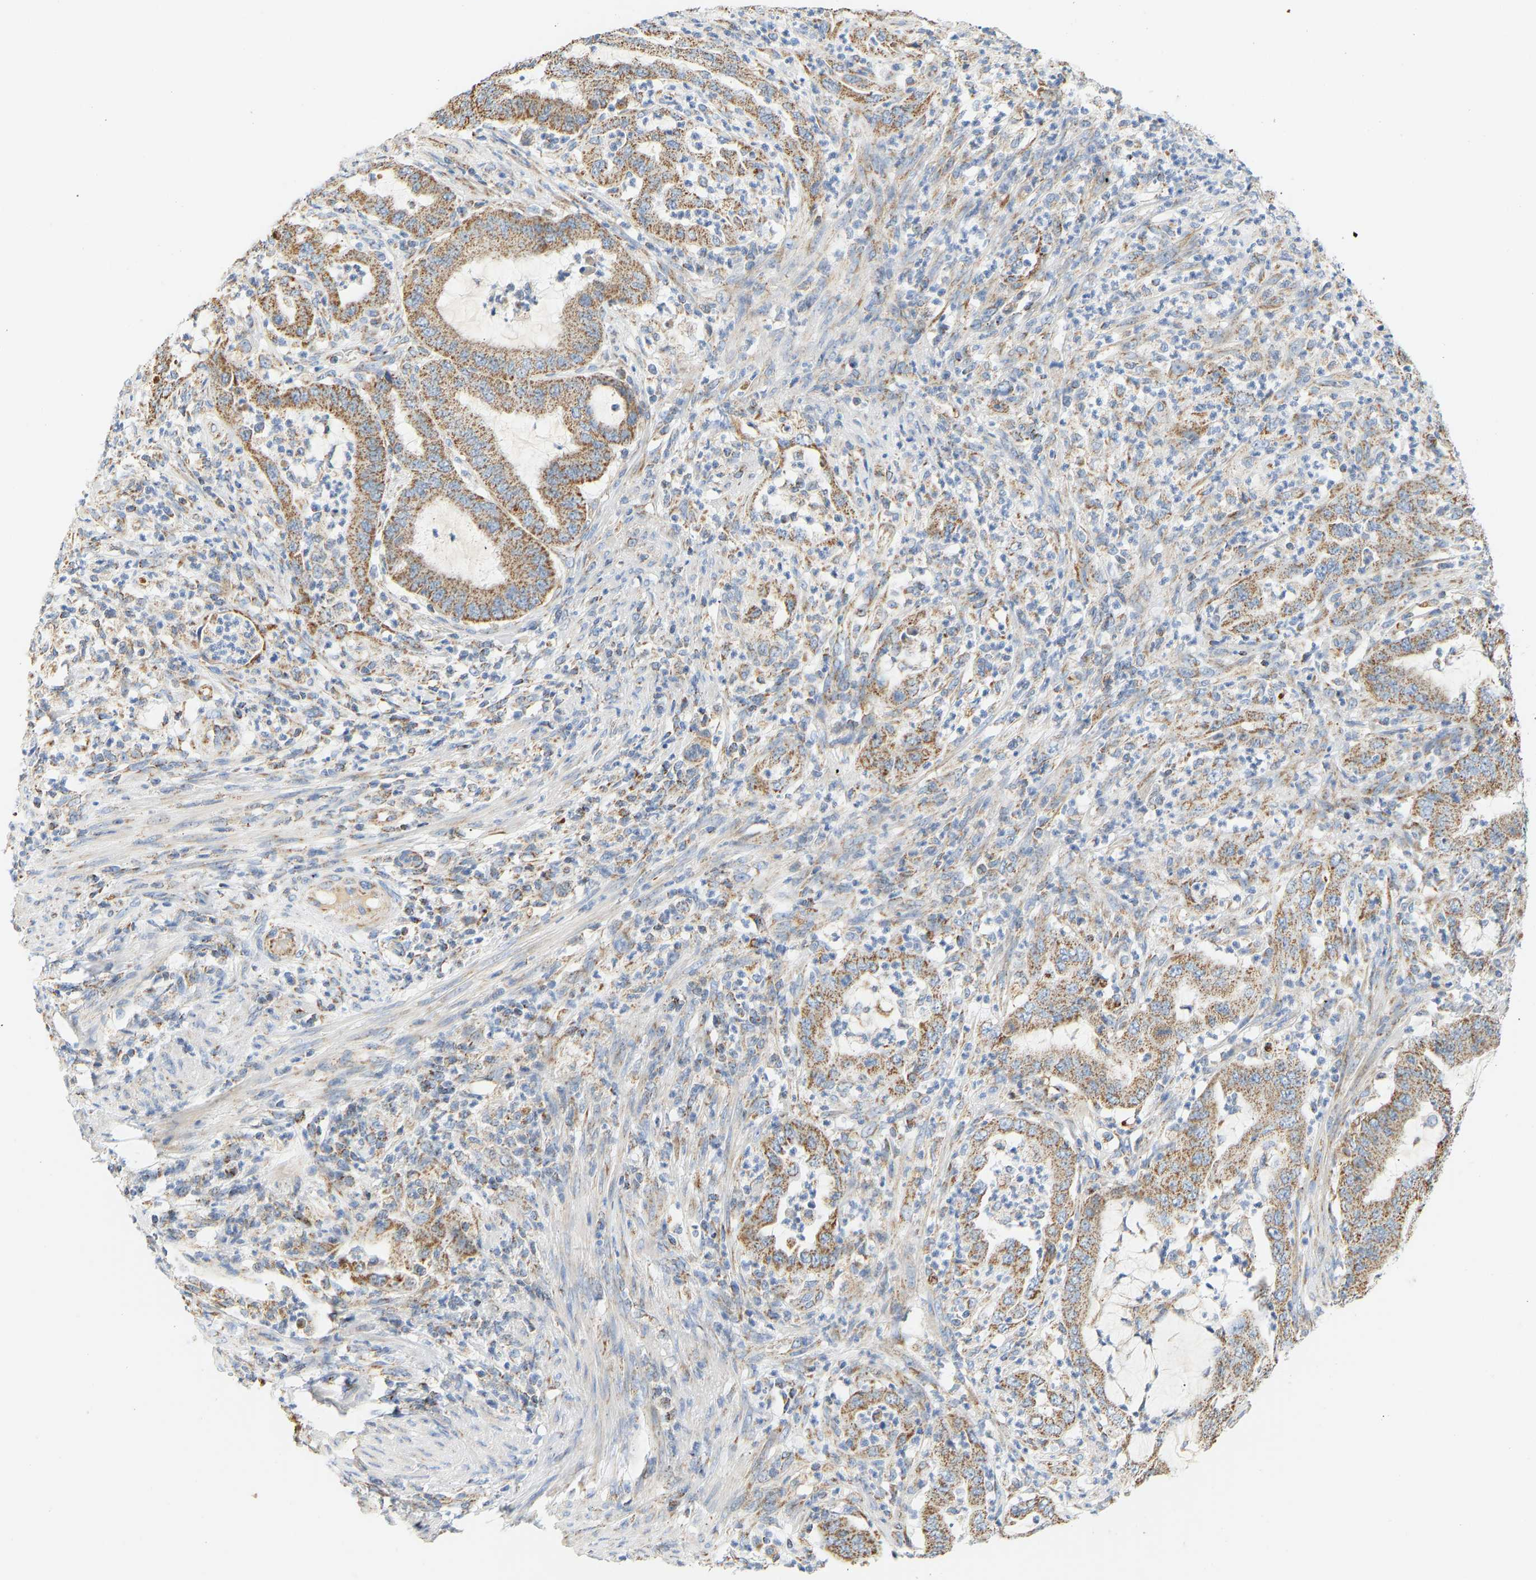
{"staining": {"intensity": "moderate", "quantity": ">75%", "location": "cytoplasmic/membranous"}, "tissue": "endometrial cancer", "cell_type": "Tumor cells", "image_type": "cancer", "snomed": [{"axis": "morphology", "description": "Adenocarcinoma, NOS"}, {"axis": "topography", "description": "Endometrium"}], "caption": "Endometrial adenocarcinoma stained with a brown dye exhibits moderate cytoplasmic/membranous positive expression in approximately >75% of tumor cells.", "gene": "GRPEL2", "patient": {"sex": "female", "age": 70}}